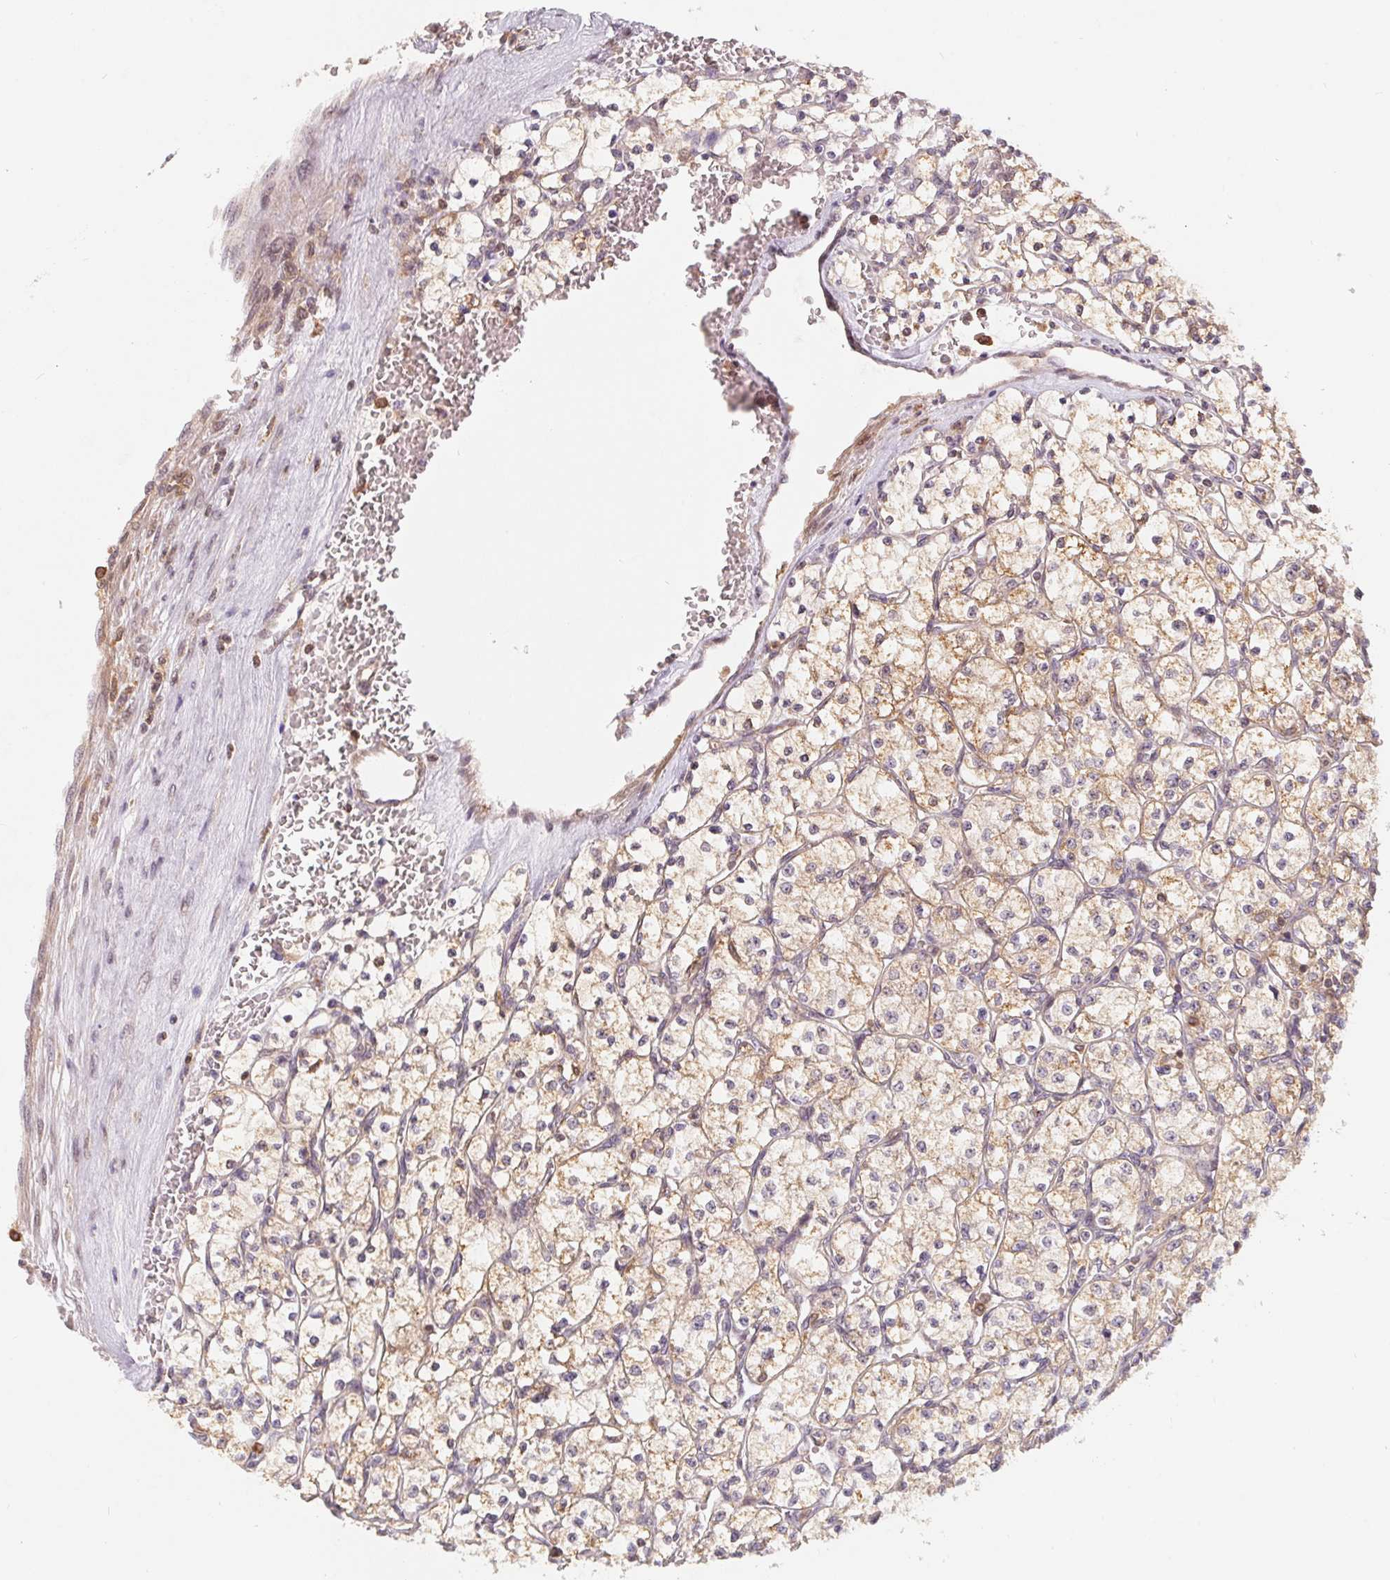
{"staining": {"intensity": "weak", "quantity": "25%-75%", "location": "cytoplasmic/membranous"}, "tissue": "renal cancer", "cell_type": "Tumor cells", "image_type": "cancer", "snomed": [{"axis": "morphology", "description": "Adenocarcinoma, NOS"}, {"axis": "topography", "description": "Kidney"}], "caption": "A high-resolution image shows IHC staining of renal cancer (adenocarcinoma), which demonstrates weak cytoplasmic/membranous positivity in approximately 25%-75% of tumor cells. The protein is stained brown, and the nuclei are stained in blue (DAB IHC with brightfield microscopy, high magnification).", "gene": "ANKRD13A", "patient": {"sex": "female", "age": 64}}